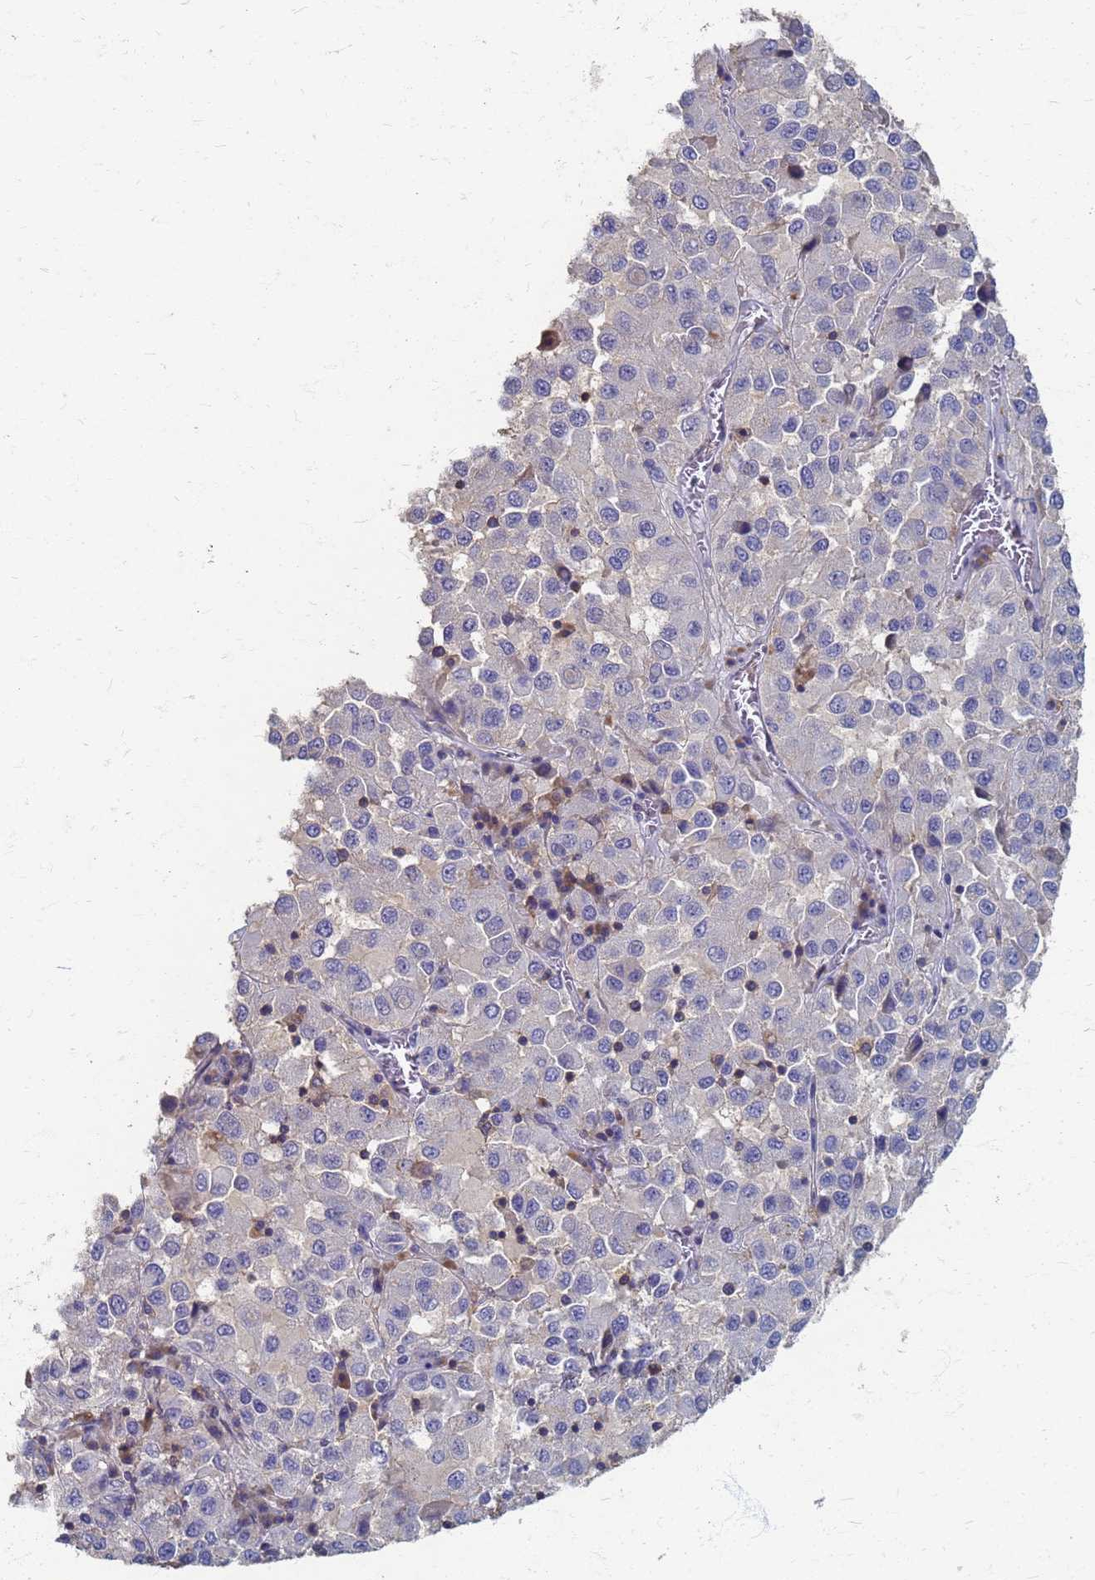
{"staining": {"intensity": "negative", "quantity": "none", "location": "none"}, "tissue": "melanoma", "cell_type": "Tumor cells", "image_type": "cancer", "snomed": [{"axis": "morphology", "description": "Malignant melanoma, Metastatic site"}, {"axis": "topography", "description": "Lung"}], "caption": "Immunohistochemistry micrograph of neoplastic tissue: human malignant melanoma (metastatic site) stained with DAB (3,3'-diaminobenzidine) demonstrates no significant protein staining in tumor cells.", "gene": "KRCC1", "patient": {"sex": "male", "age": 64}}